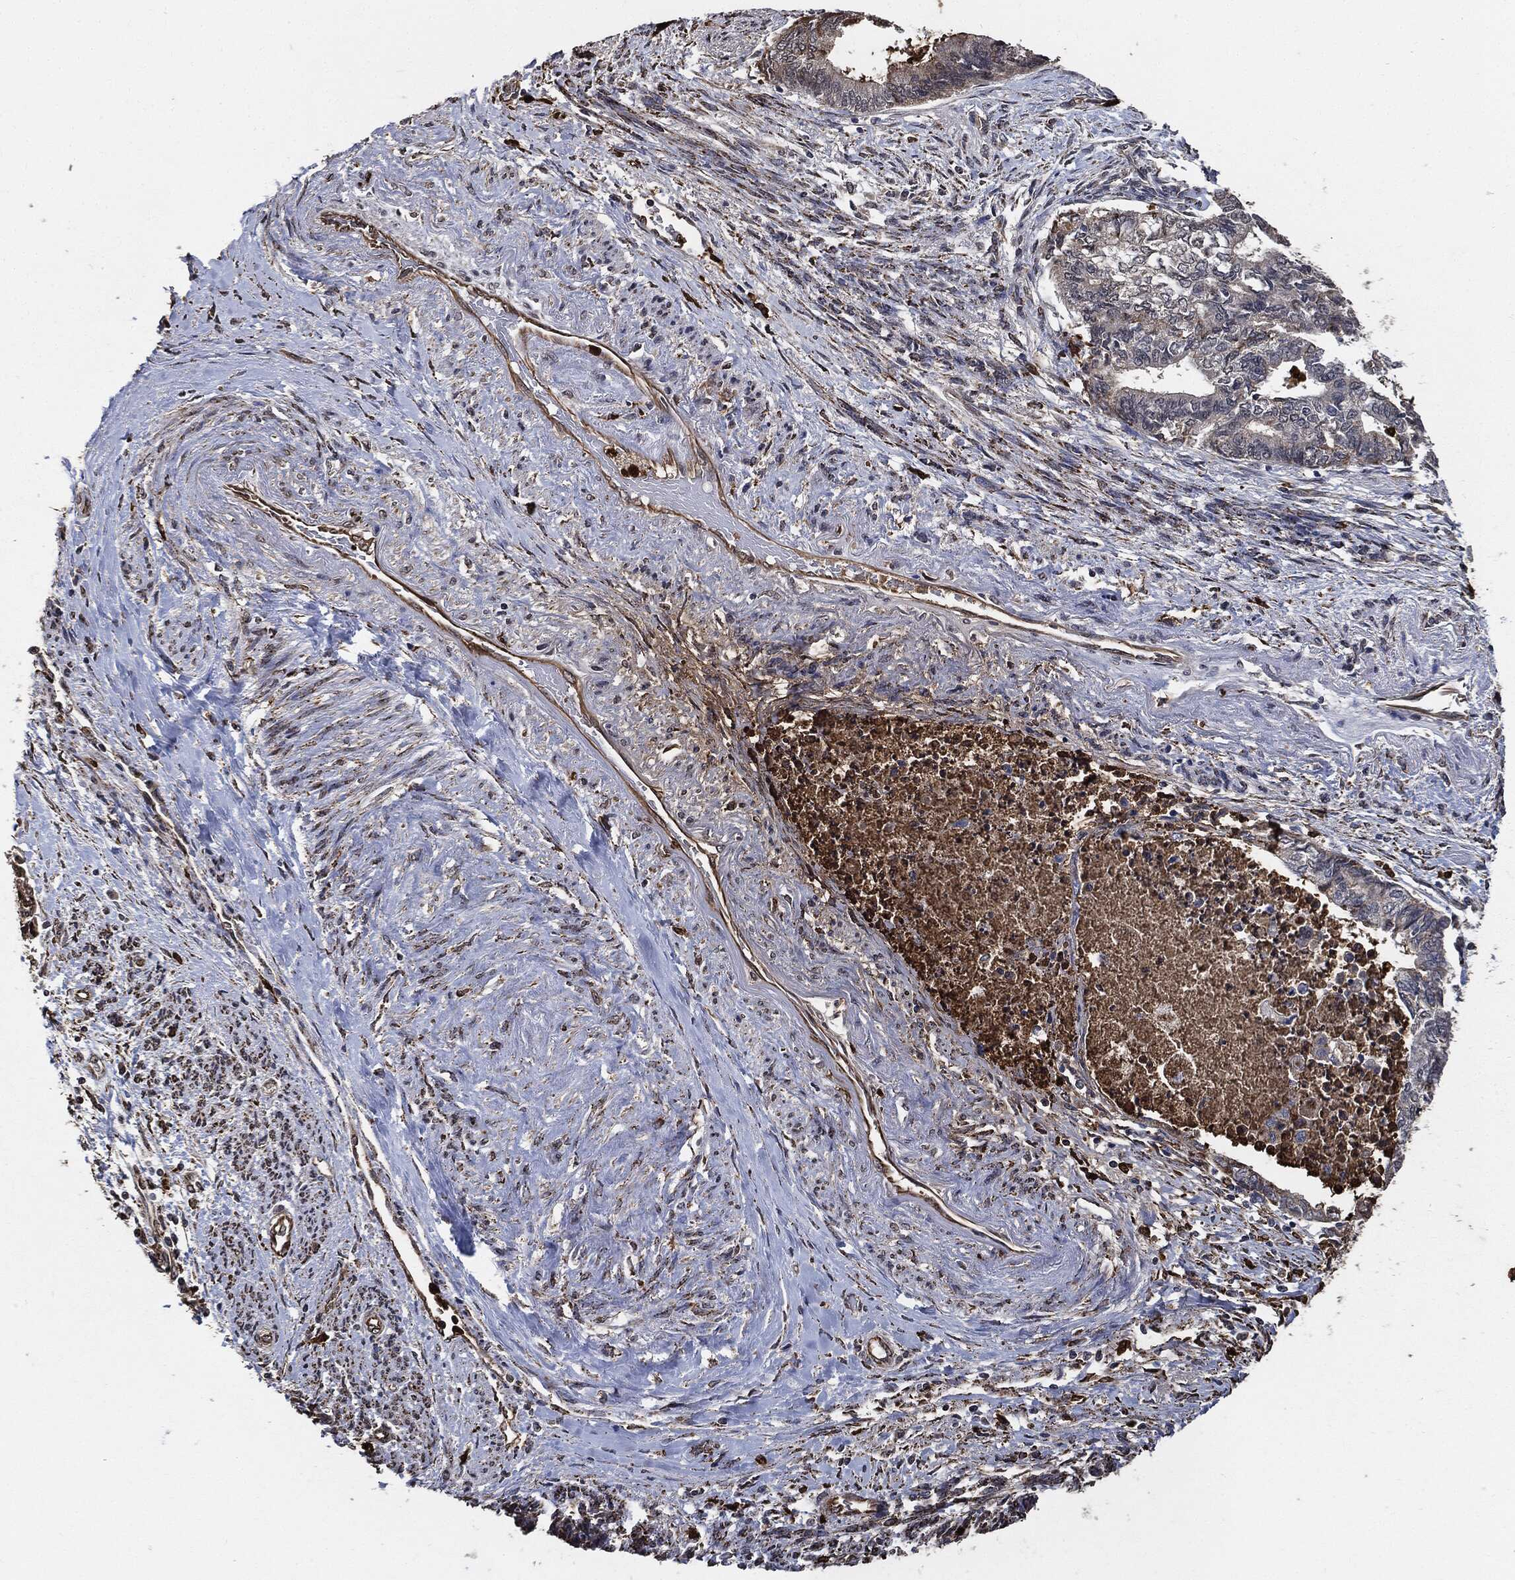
{"staining": {"intensity": "negative", "quantity": "none", "location": "none"}, "tissue": "endometrial cancer", "cell_type": "Tumor cells", "image_type": "cancer", "snomed": [{"axis": "morphology", "description": "Adenocarcinoma, NOS"}, {"axis": "topography", "description": "Endometrium"}], "caption": "This is an immunohistochemistry micrograph of human endometrial cancer. There is no positivity in tumor cells.", "gene": "S100A9", "patient": {"sex": "female", "age": 65}}